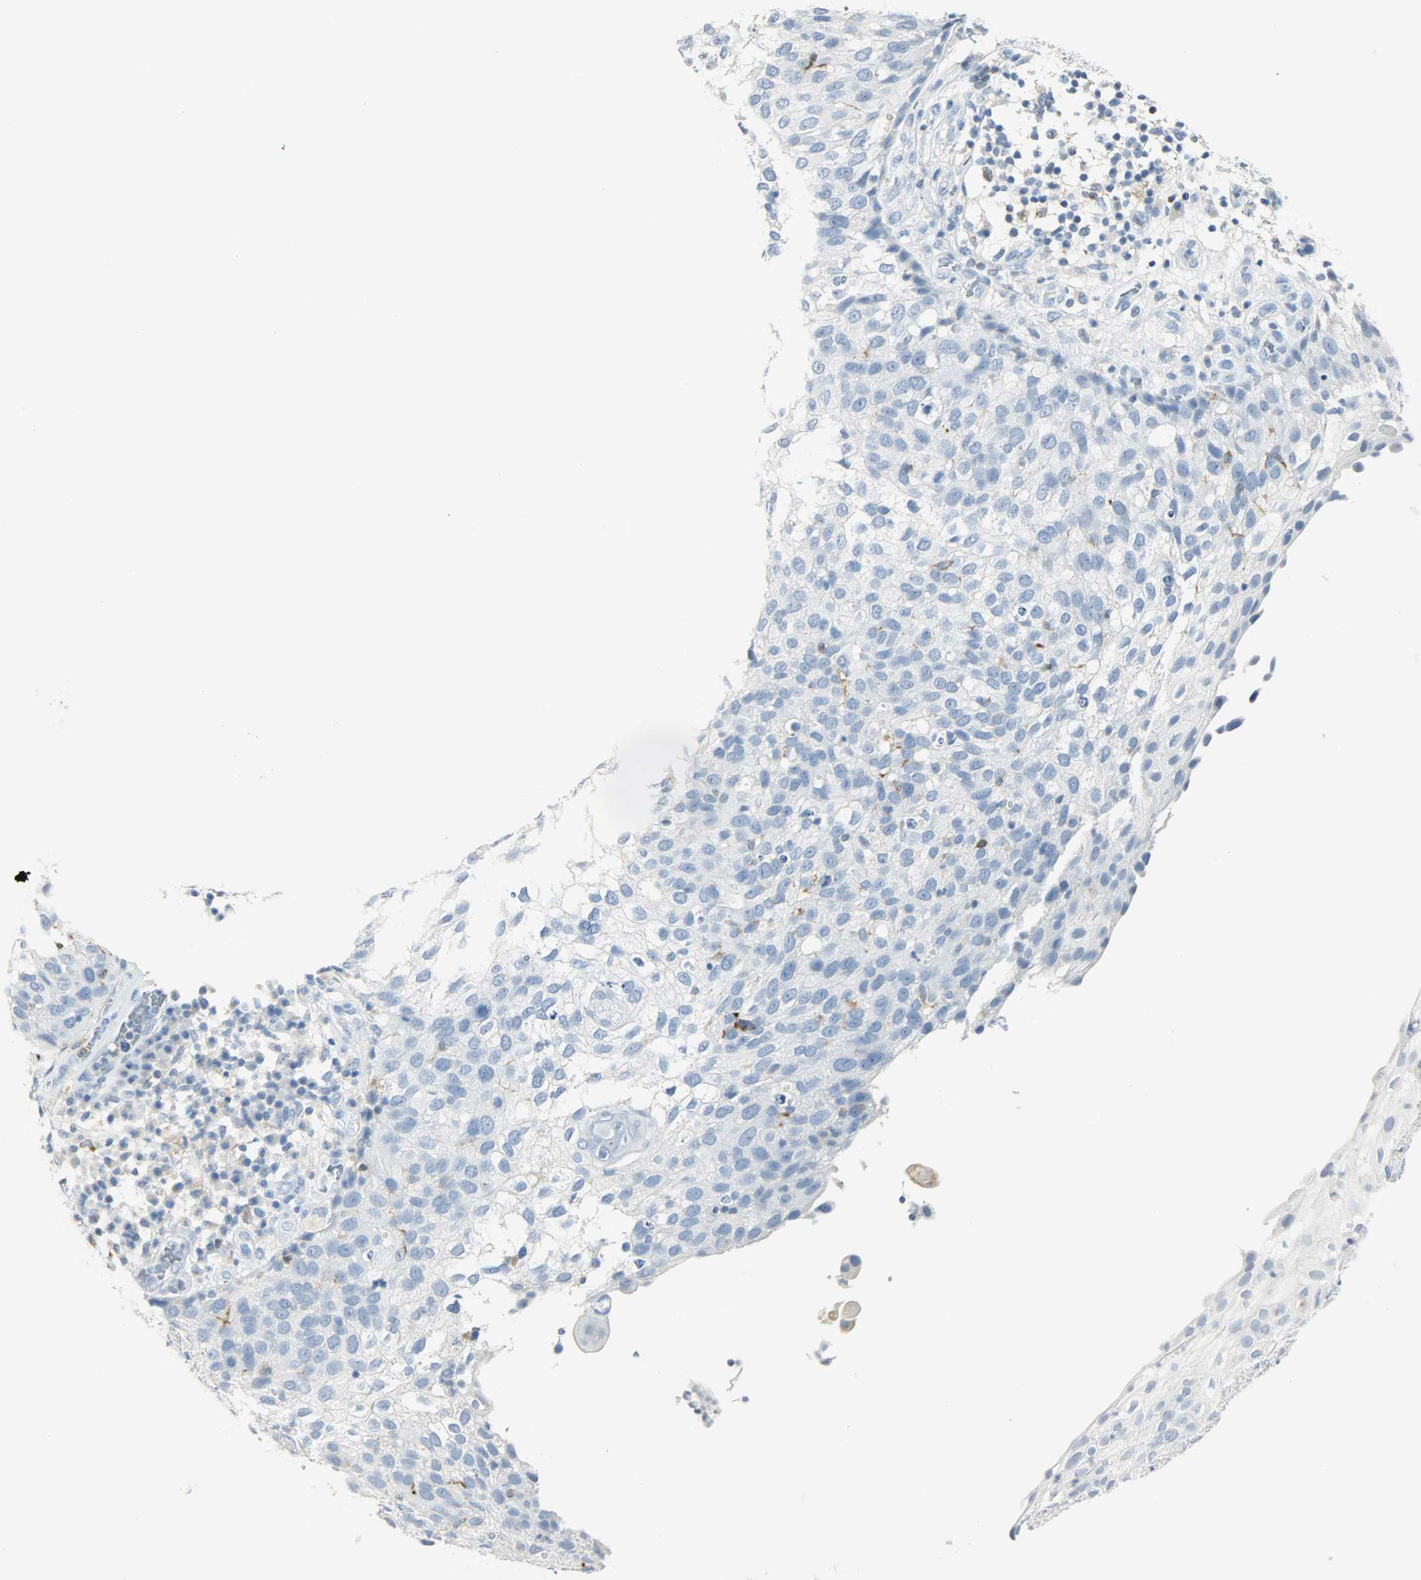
{"staining": {"intensity": "negative", "quantity": "none", "location": "none"}, "tissue": "skin cancer", "cell_type": "Tumor cells", "image_type": "cancer", "snomed": [{"axis": "morphology", "description": "Squamous cell carcinoma, NOS"}, {"axis": "topography", "description": "Skin"}], "caption": "Photomicrograph shows no significant protein staining in tumor cells of skin cancer.", "gene": "PTPN6", "patient": {"sex": "male", "age": 87}}